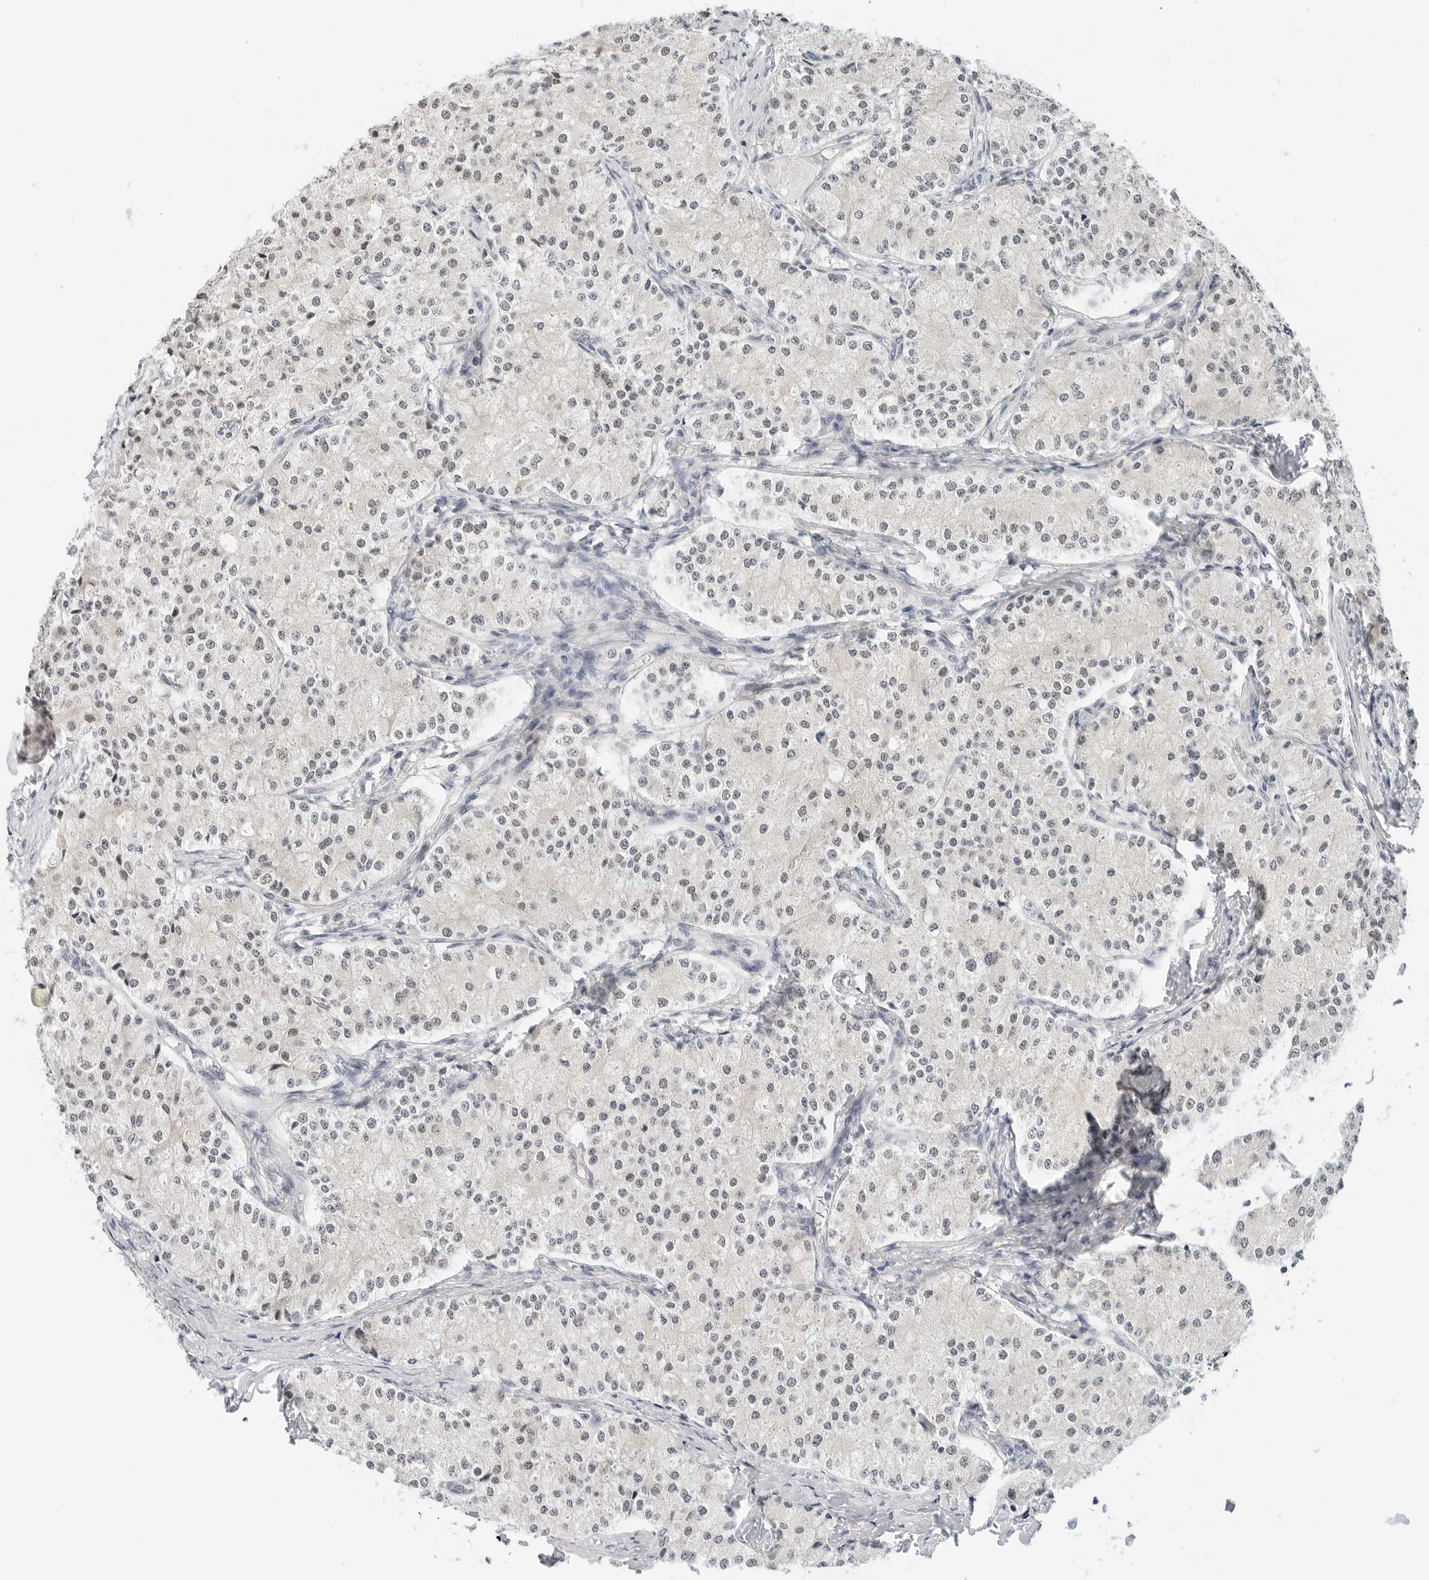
{"staining": {"intensity": "negative", "quantity": "none", "location": "none"}, "tissue": "carcinoid", "cell_type": "Tumor cells", "image_type": "cancer", "snomed": [{"axis": "morphology", "description": "Carcinoid, malignant, NOS"}, {"axis": "topography", "description": "Colon"}], "caption": "Immunohistochemistry (IHC) histopathology image of human carcinoid stained for a protein (brown), which demonstrates no positivity in tumor cells.", "gene": "TSEN2", "patient": {"sex": "female", "age": 52}}